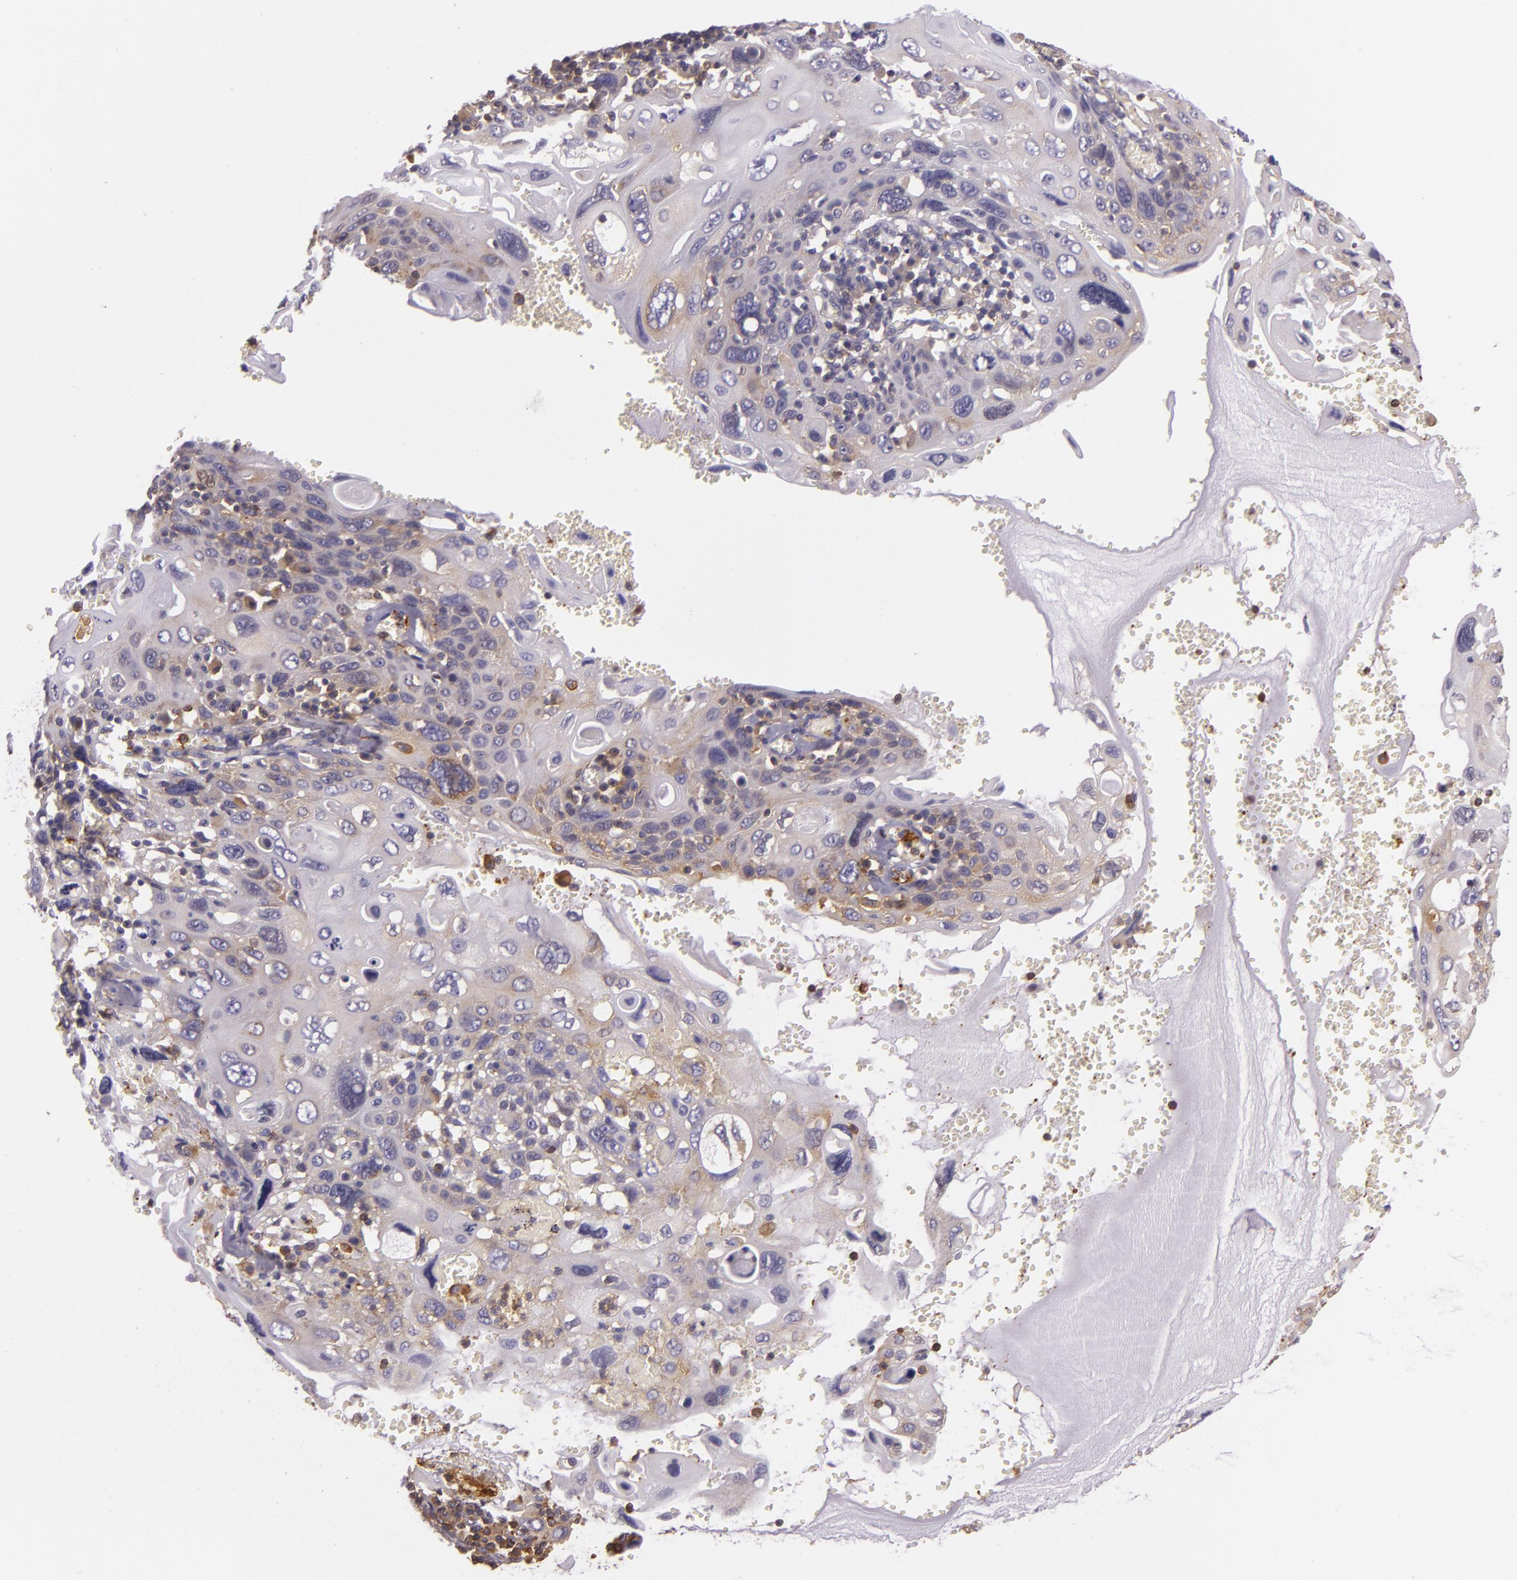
{"staining": {"intensity": "moderate", "quantity": "25%-75%", "location": "cytoplasmic/membranous"}, "tissue": "cervical cancer", "cell_type": "Tumor cells", "image_type": "cancer", "snomed": [{"axis": "morphology", "description": "Squamous cell carcinoma, NOS"}, {"axis": "topography", "description": "Cervix"}], "caption": "Protein staining shows moderate cytoplasmic/membranous positivity in approximately 25%-75% of tumor cells in cervical cancer (squamous cell carcinoma).", "gene": "TLN1", "patient": {"sex": "female", "age": 54}}